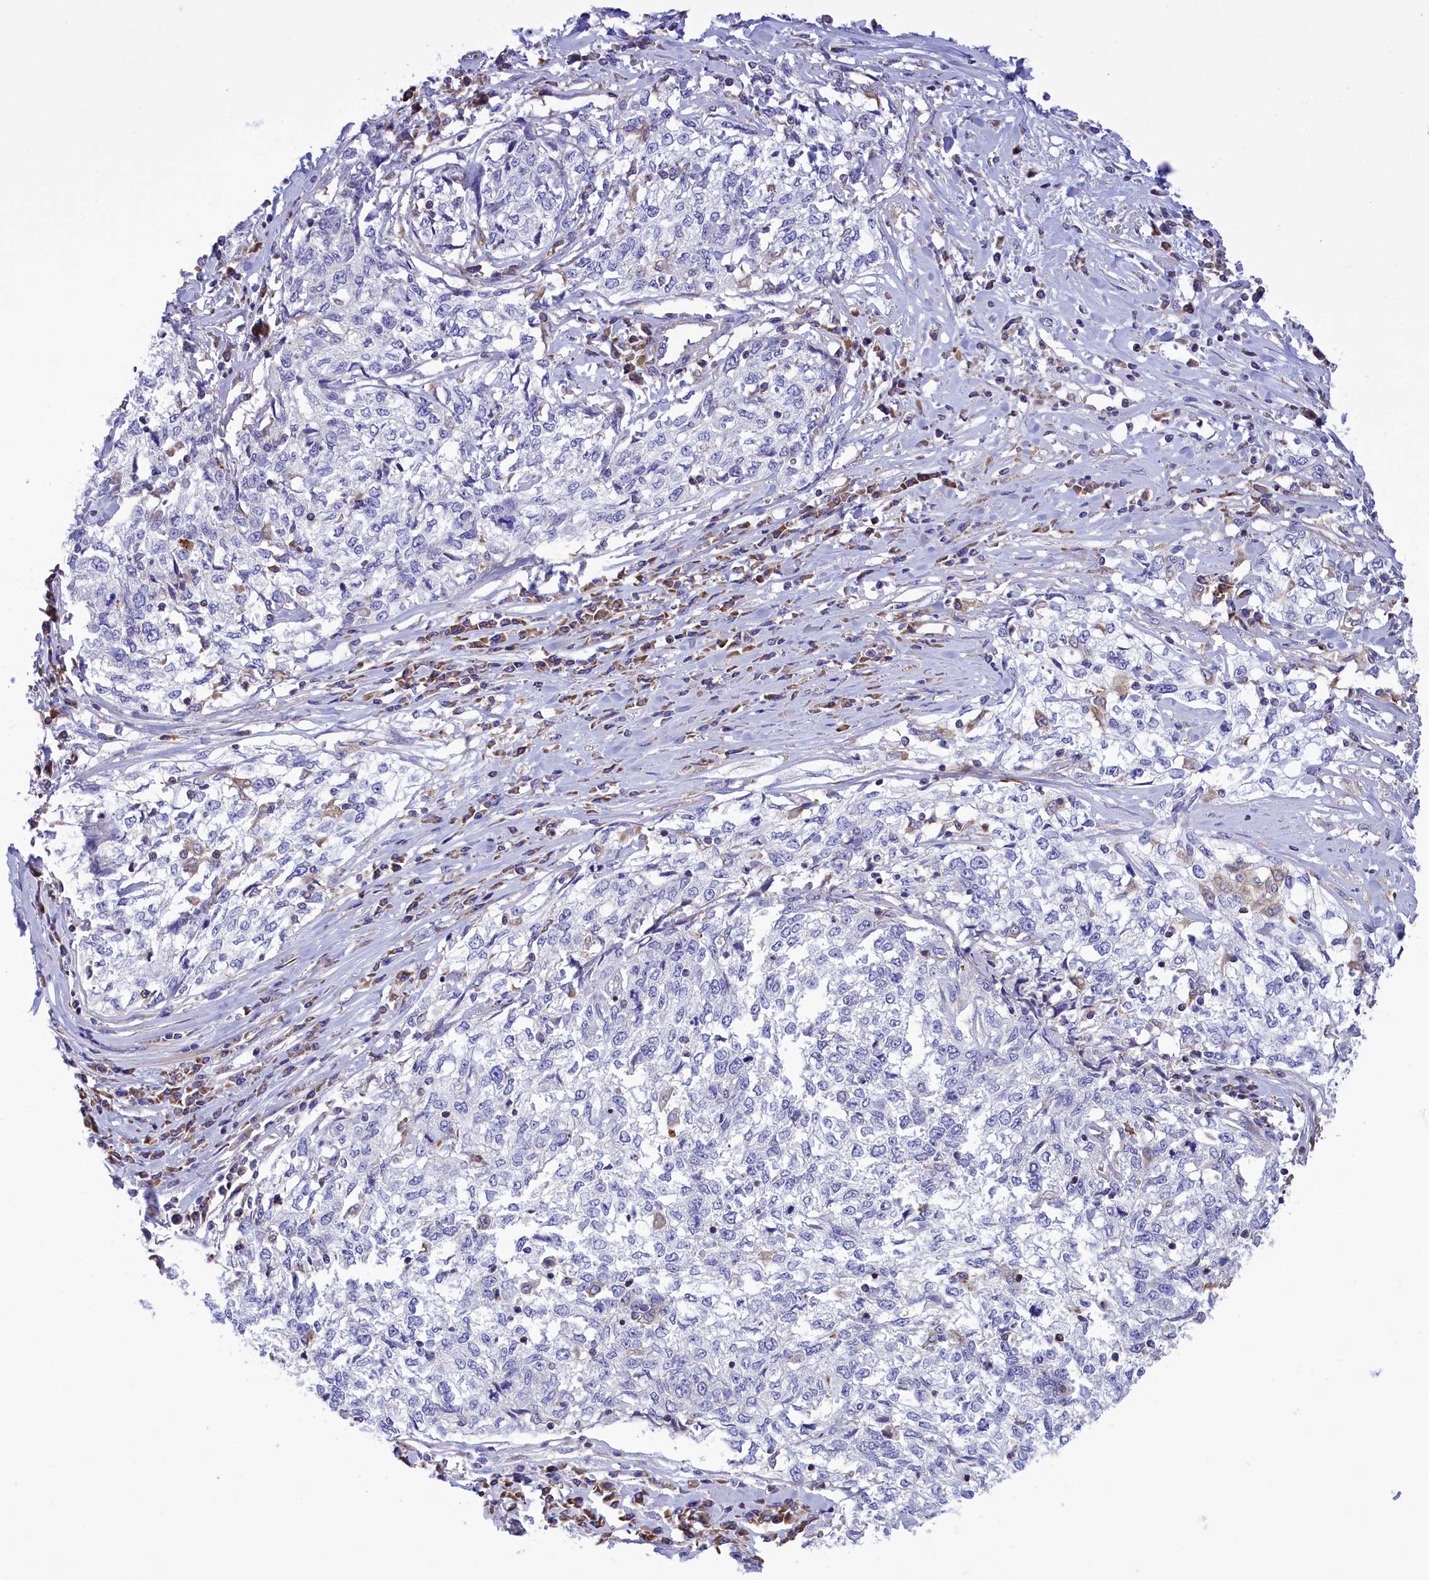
{"staining": {"intensity": "negative", "quantity": "none", "location": "none"}, "tissue": "cervical cancer", "cell_type": "Tumor cells", "image_type": "cancer", "snomed": [{"axis": "morphology", "description": "Squamous cell carcinoma, NOS"}, {"axis": "topography", "description": "Cervix"}], "caption": "Human squamous cell carcinoma (cervical) stained for a protein using immunohistochemistry (IHC) shows no expression in tumor cells.", "gene": "CORO7-PAM16", "patient": {"sex": "female", "age": 57}}